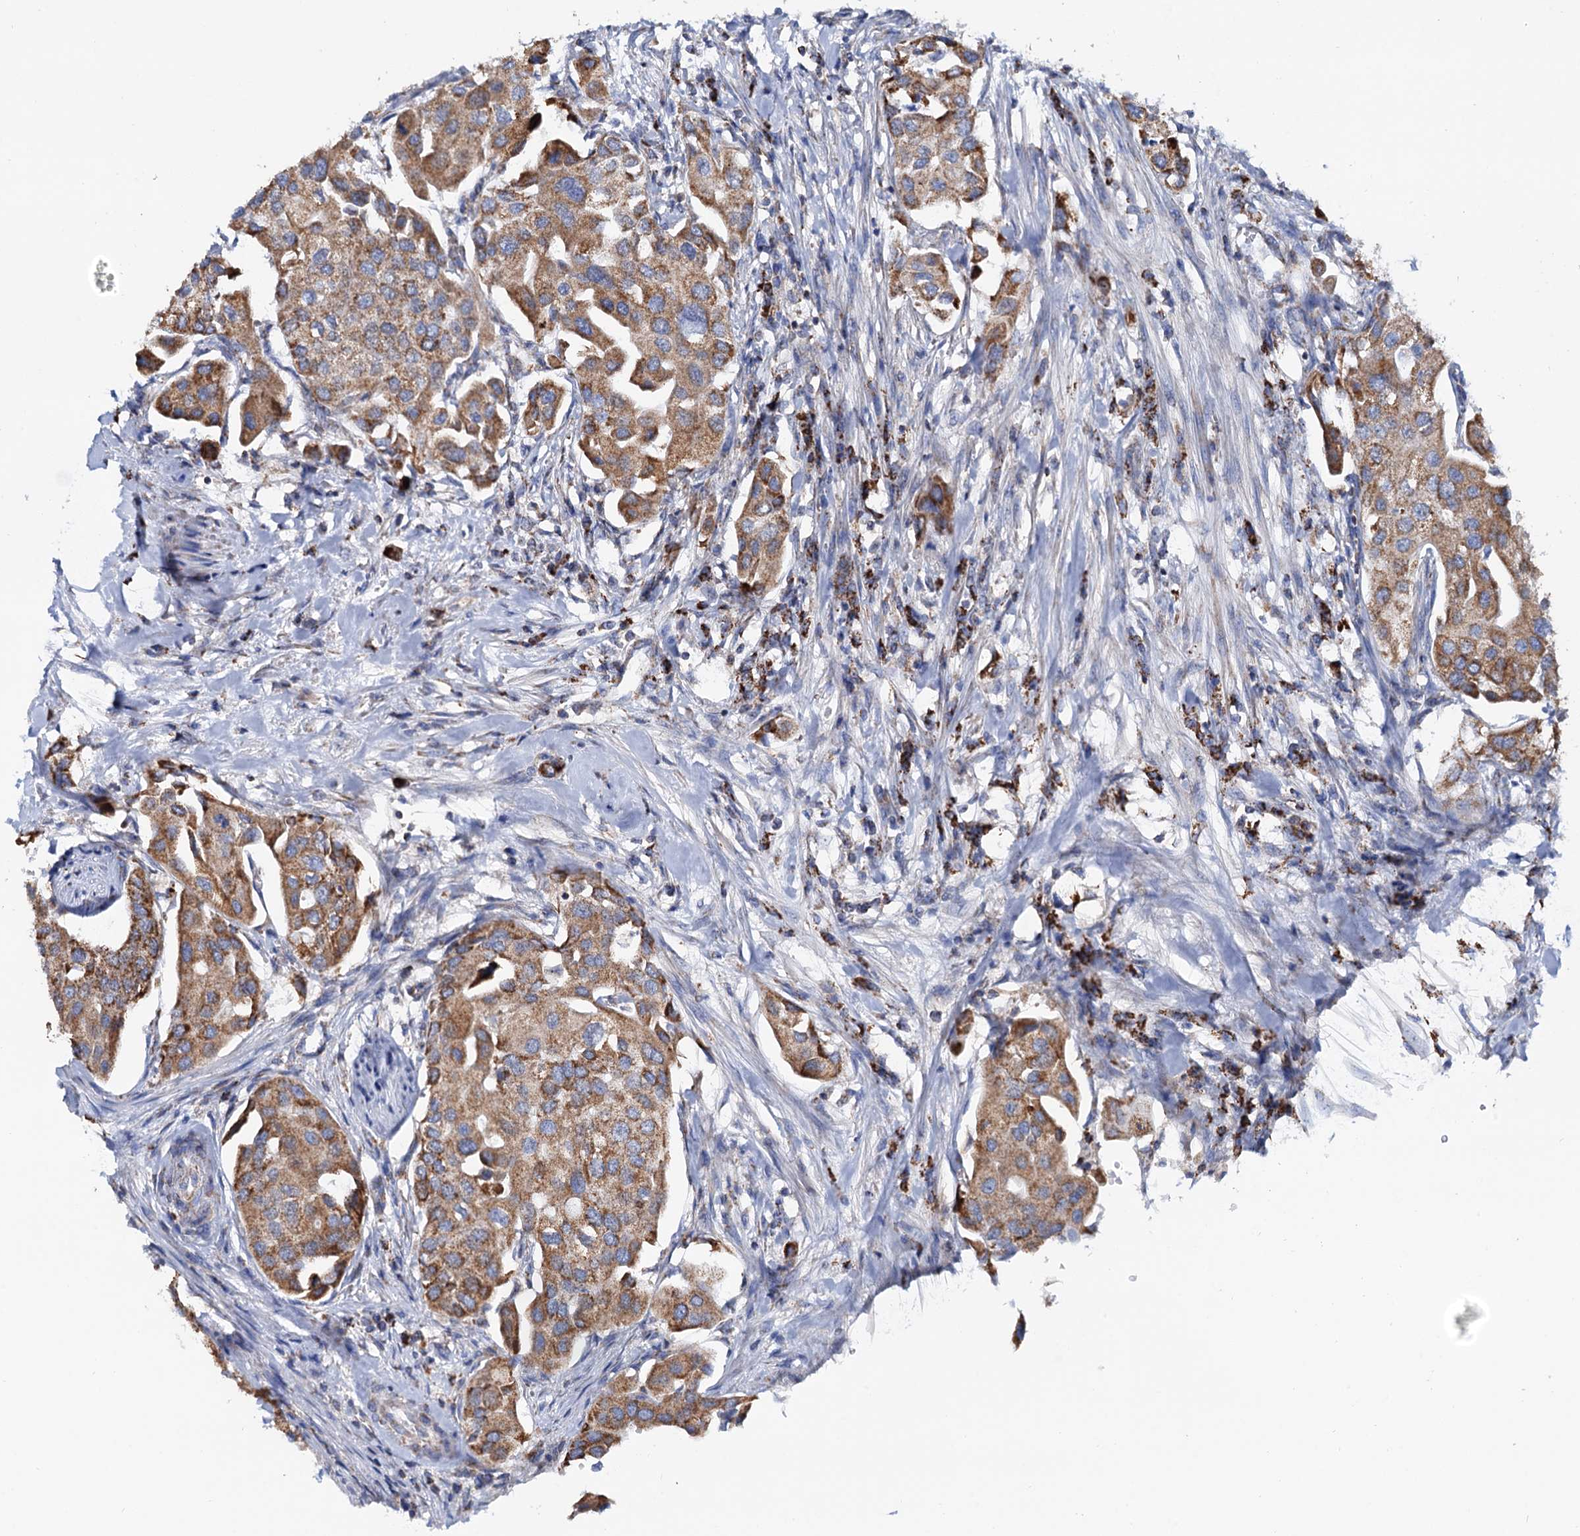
{"staining": {"intensity": "moderate", "quantity": ">75%", "location": "cytoplasmic/membranous"}, "tissue": "urothelial cancer", "cell_type": "Tumor cells", "image_type": "cancer", "snomed": [{"axis": "morphology", "description": "Urothelial carcinoma, High grade"}, {"axis": "topography", "description": "Urinary bladder"}], "caption": "Urothelial cancer stained for a protein shows moderate cytoplasmic/membranous positivity in tumor cells.", "gene": "C2CD3", "patient": {"sex": "male", "age": 64}}